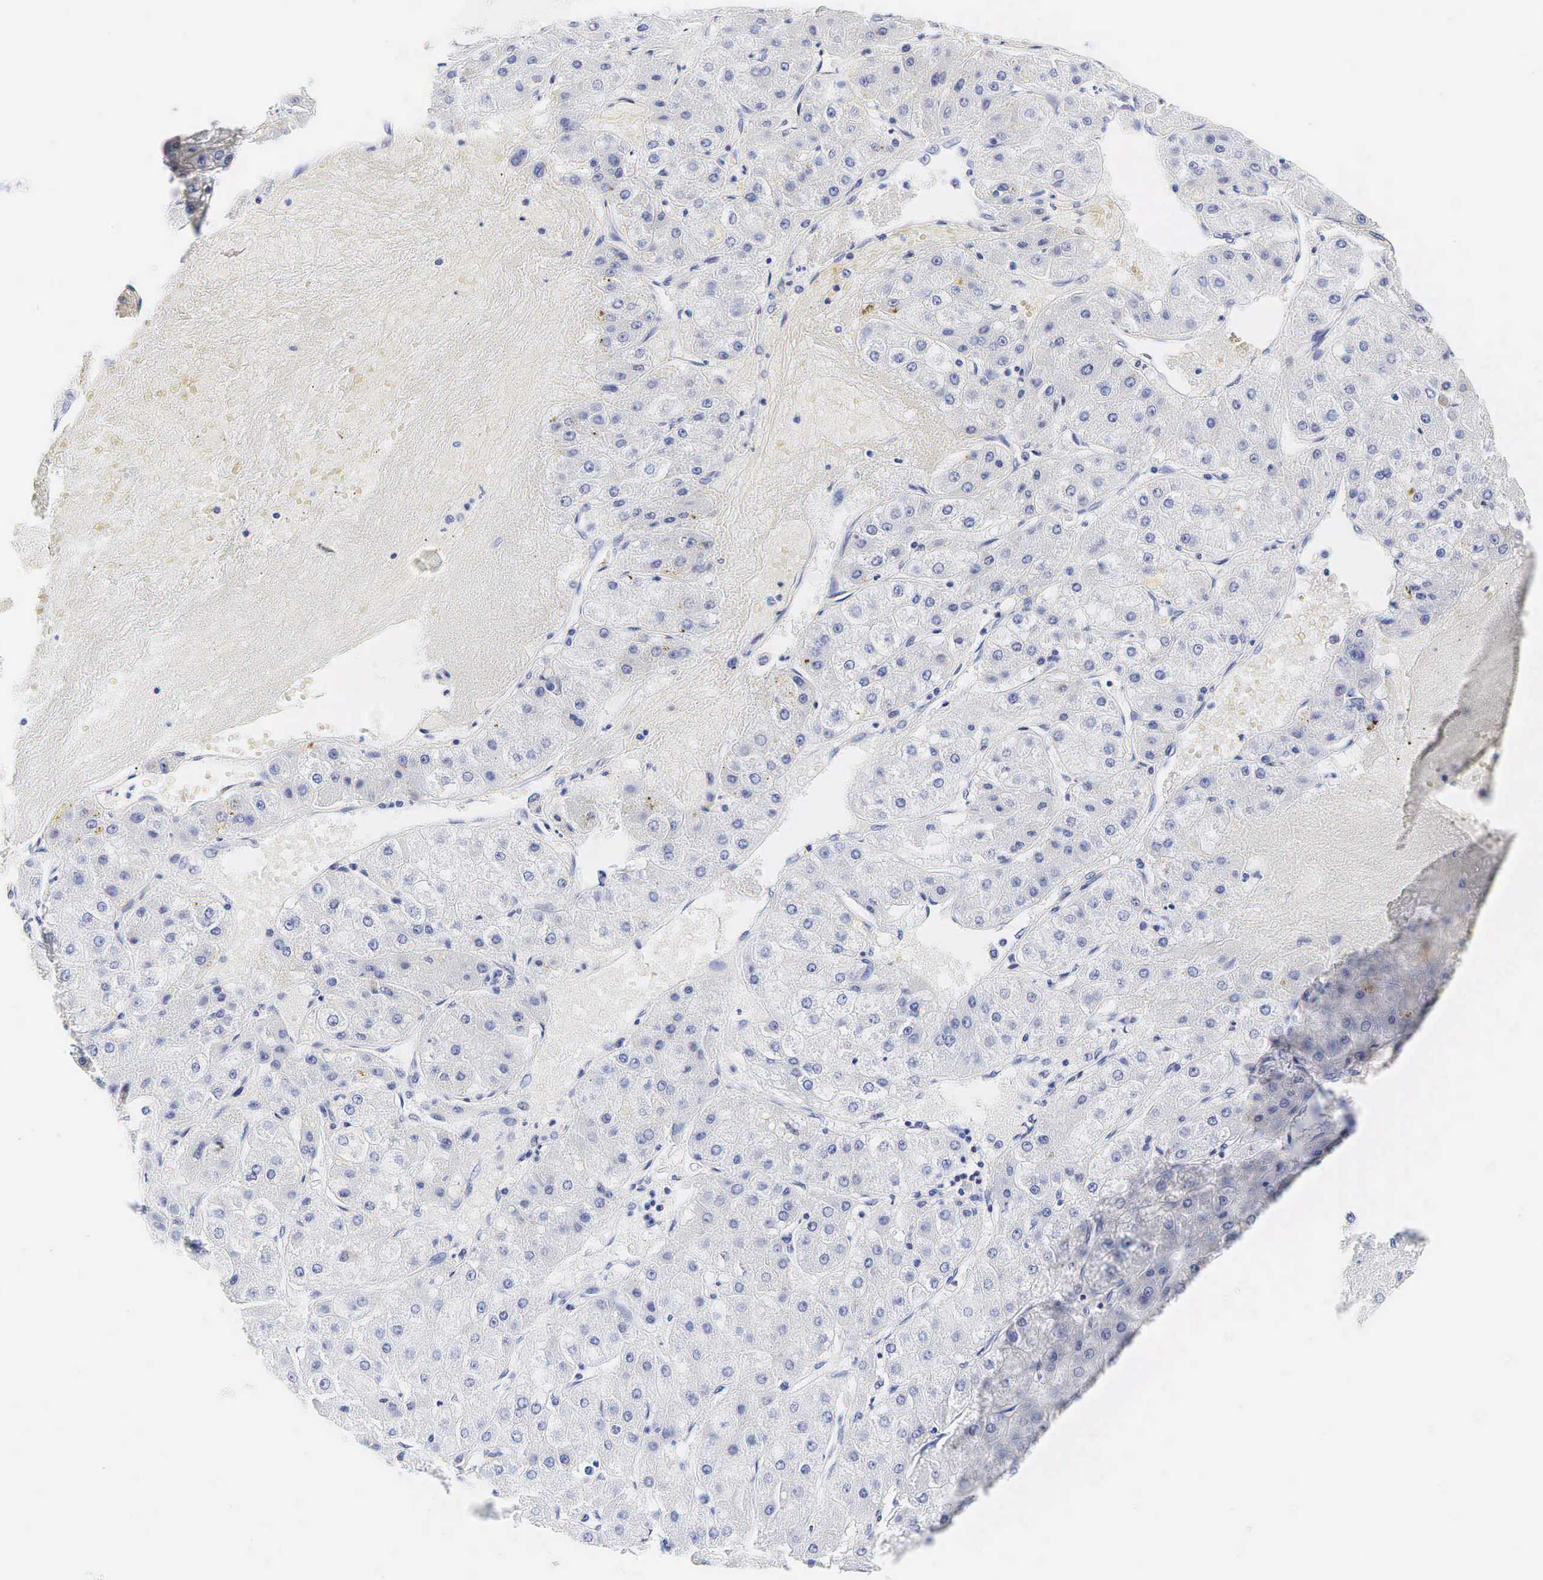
{"staining": {"intensity": "negative", "quantity": "none", "location": "none"}, "tissue": "liver cancer", "cell_type": "Tumor cells", "image_type": "cancer", "snomed": [{"axis": "morphology", "description": "Carcinoma, Hepatocellular, NOS"}, {"axis": "topography", "description": "Liver"}], "caption": "Immunohistochemistry micrograph of neoplastic tissue: human hepatocellular carcinoma (liver) stained with DAB (3,3'-diaminobenzidine) shows no significant protein staining in tumor cells. (DAB (3,3'-diaminobenzidine) immunohistochemistry with hematoxylin counter stain).", "gene": "CALD1", "patient": {"sex": "female", "age": 52}}